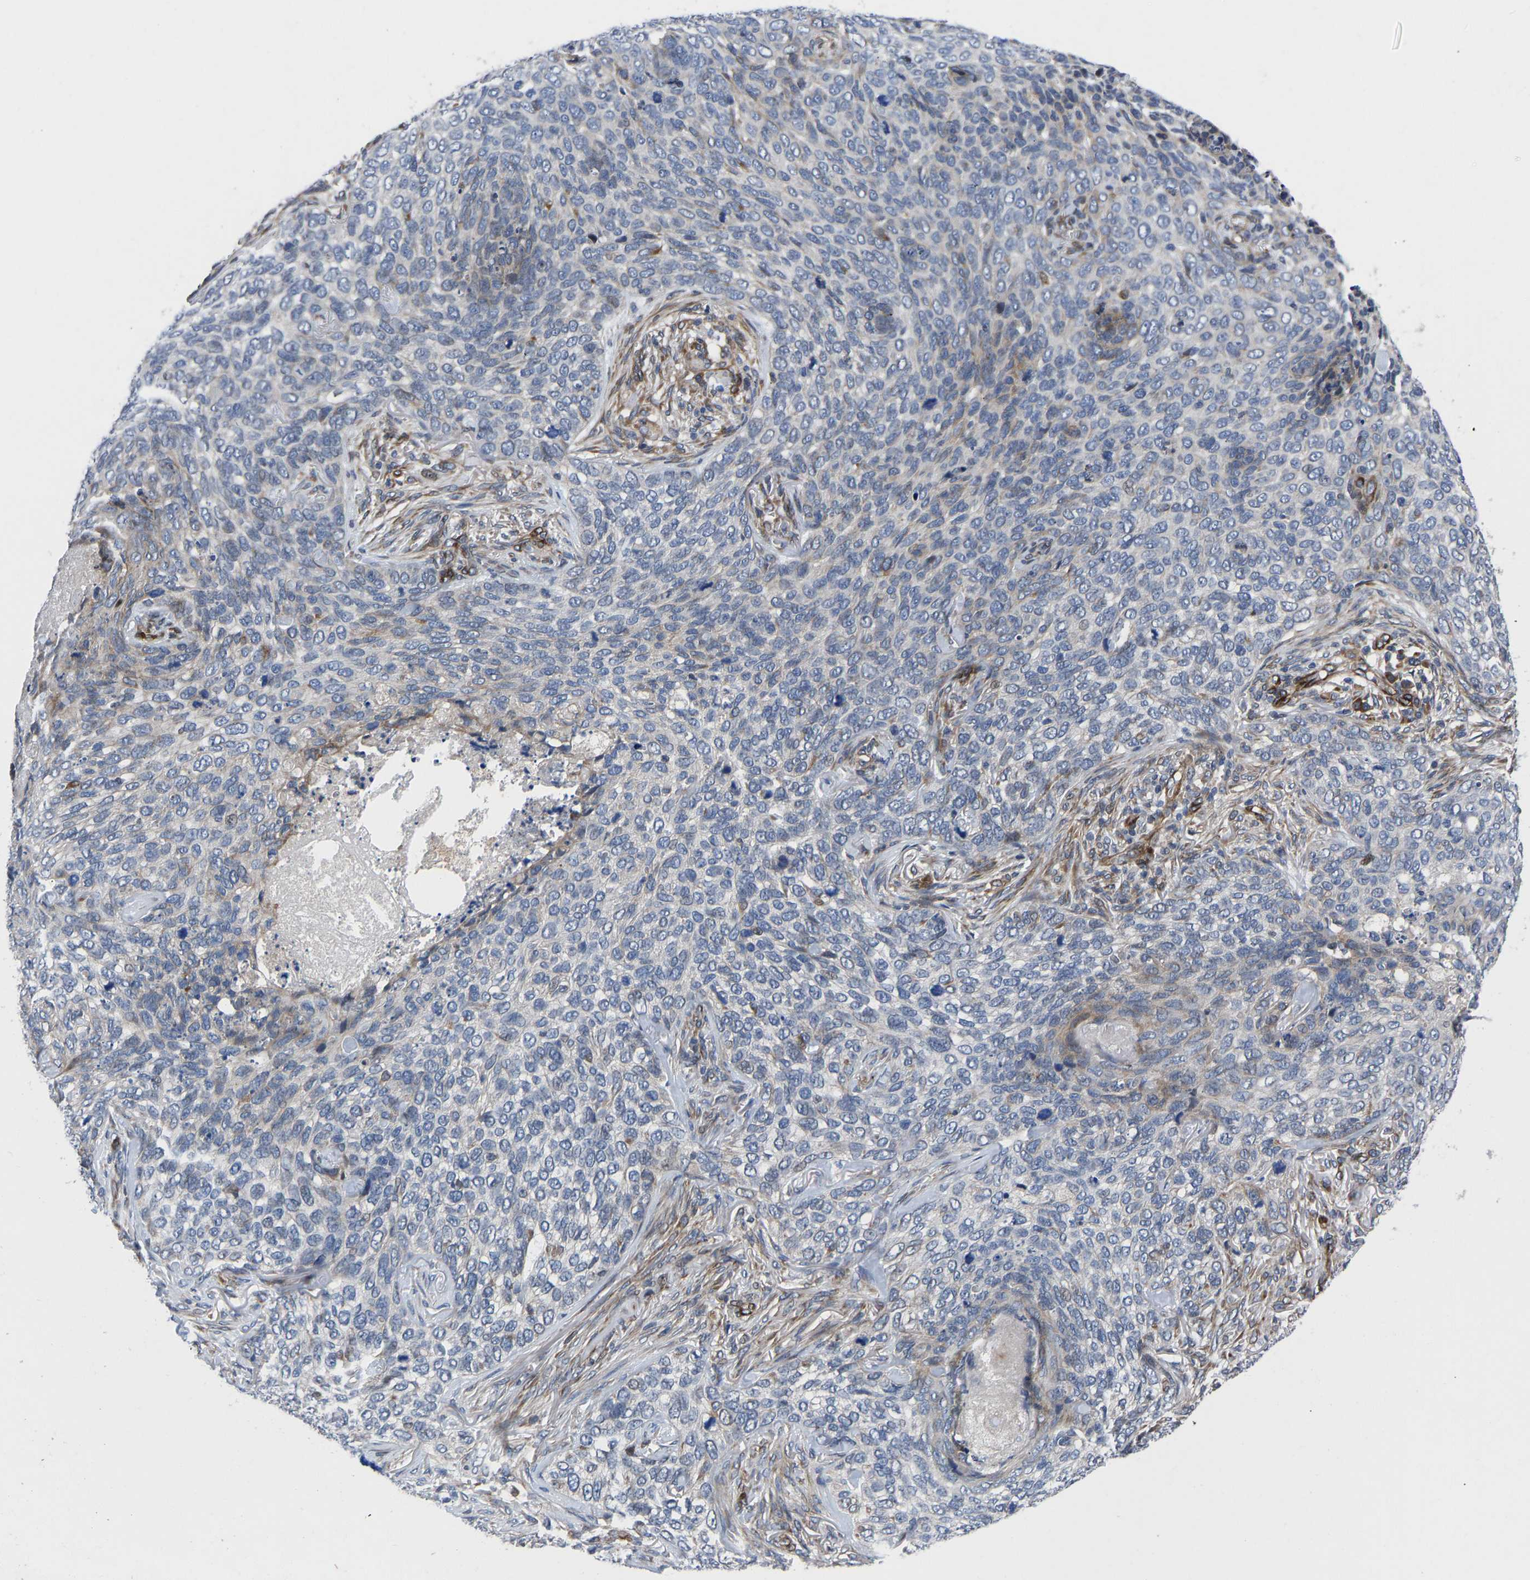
{"staining": {"intensity": "weak", "quantity": "<25%", "location": "cytoplasmic/membranous"}, "tissue": "skin cancer", "cell_type": "Tumor cells", "image_type": "cancer", "snomed": [{"axis": "morphology", "description": "Basal cell carcinoma"}, {"axis": "topography", "description": "Skin"}], "caption": "Immunohistochemistry (IHC) micrograph of neoplastic tissue: skin cancer stained with DAB (3,3'-diaminobenzidine) demonstrates no significant protein expression in tumor cells.", "gene": "TMEM38B", "patient": {"sex": "female", "age": 64}}